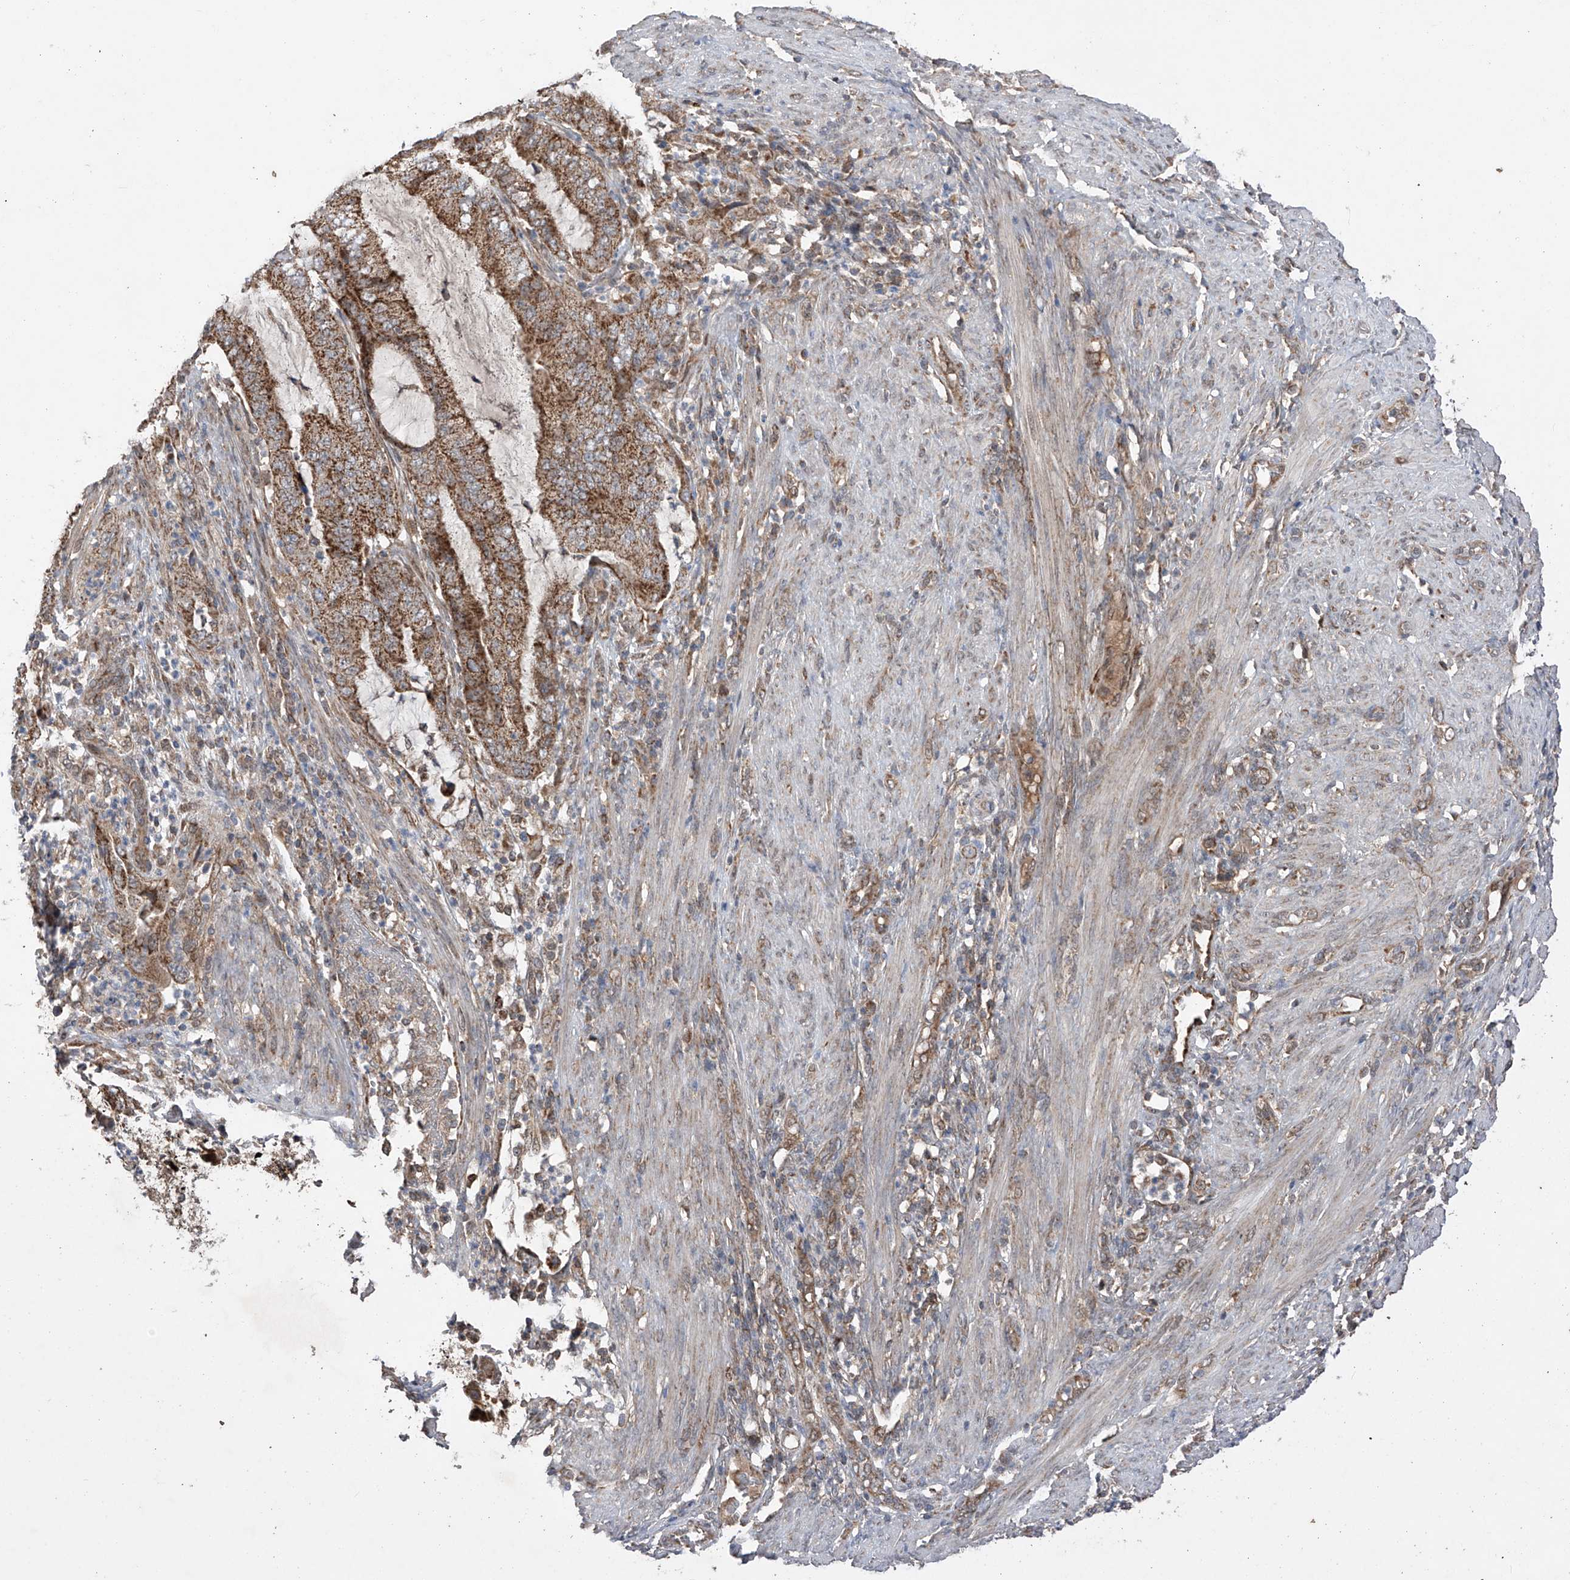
{"staining": {"intensity": "moderate", "quantity": ">75%", "location": "cytoplasmic/membranous"}, "tissue": "endometrial cancer", "cell_type": "Tumor cells", "image_type": "cancer", "snomed": [{"axis": "morphology", "description": "Adenocarcinoma, NOS"}, {"axis": "topography", "description": "Endometrium"}], "caption": "Endometrial cancer (adenocarcinoma) stained for a protein (brown) displays moderate cytoplasmic/membranous positive staining in approximately >75% of tumor cells.", "gene": "SDHAF4", "patient": {"sex": "female", "age": 51}}